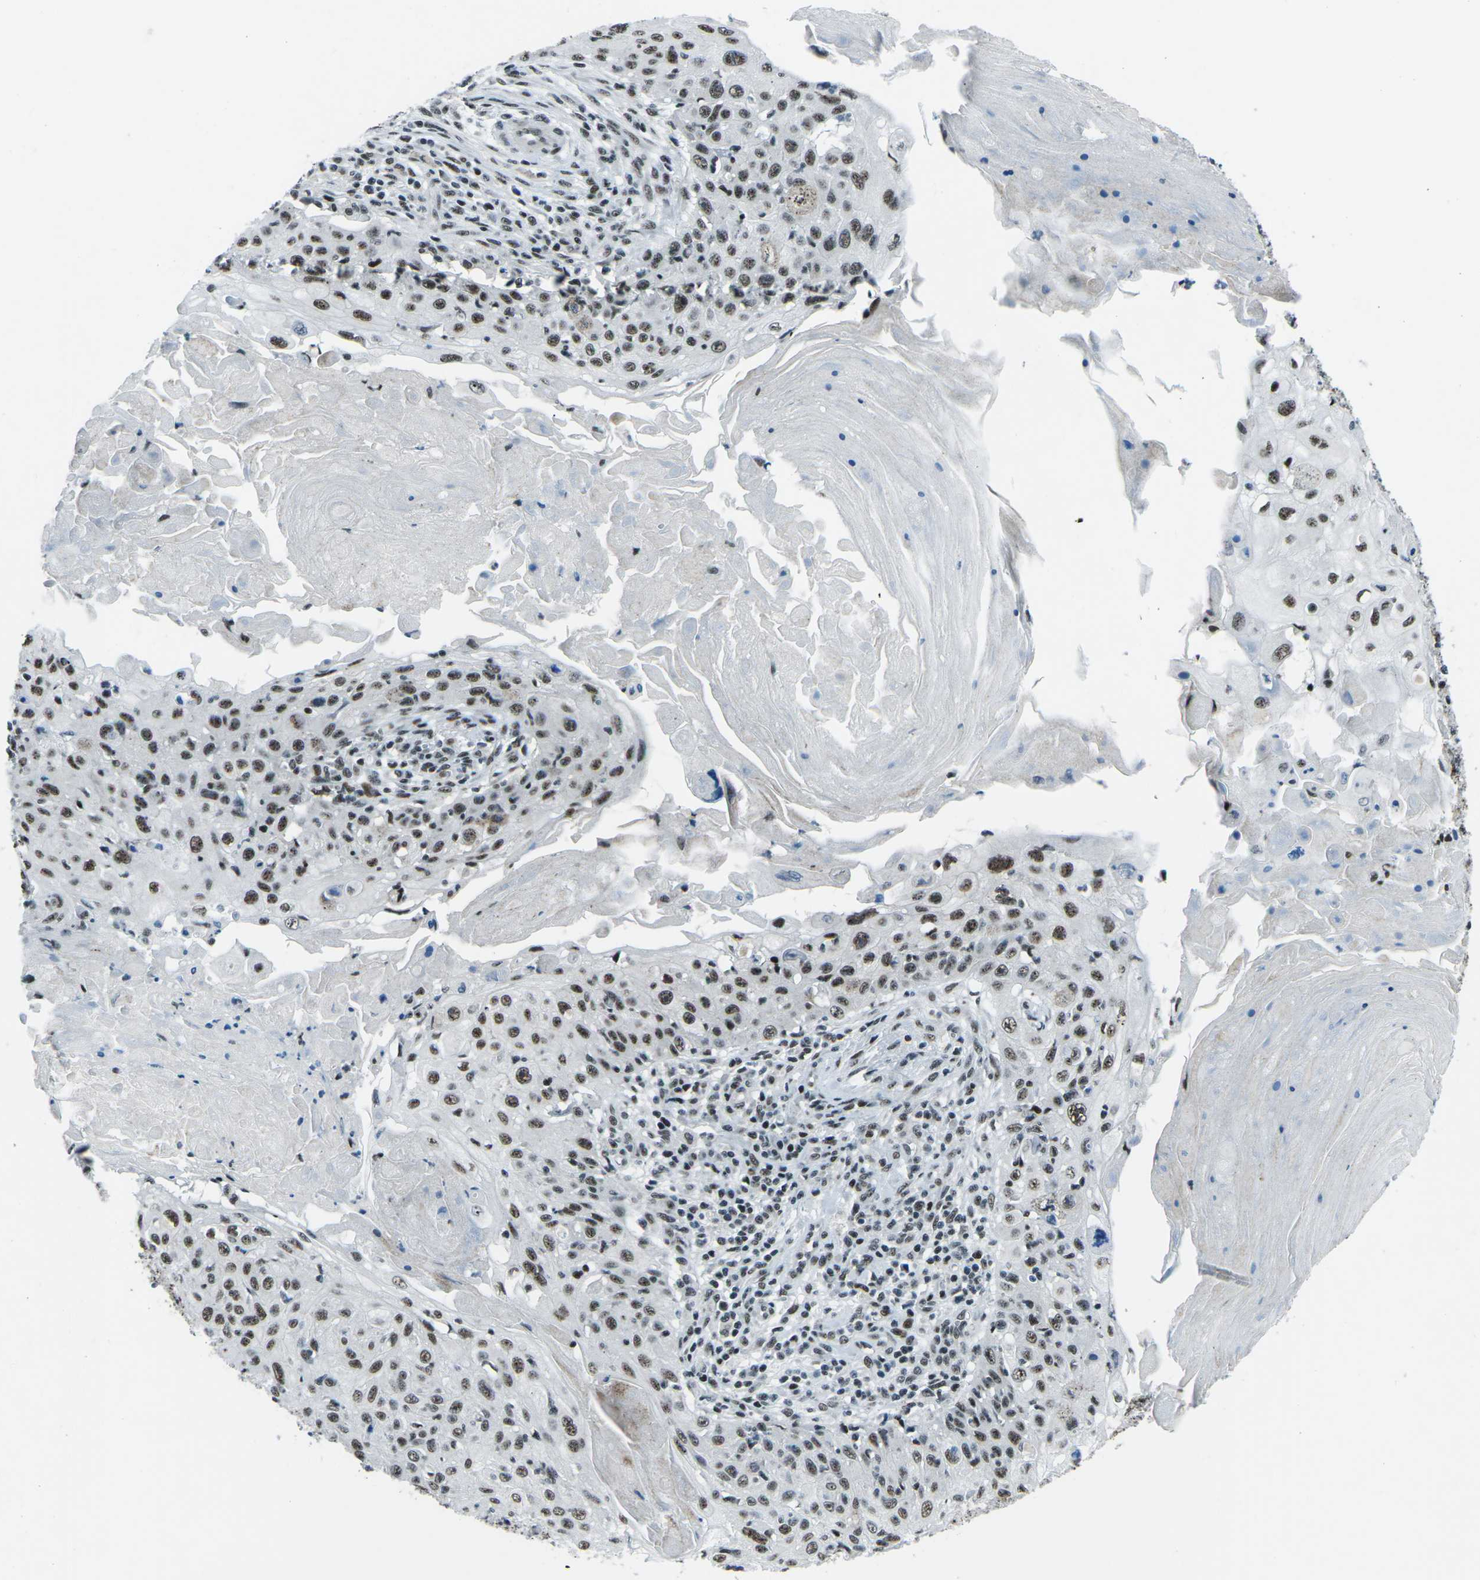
{"staining": {"intensity": "moderate", "quantity": ">75%", "location": "nuclear"}, "tissue": "skin cancer", "cell_type": "Tumor cells", "image_type": "cancer", "snomed": [{"axis": "morphology", "description": "Squamous cell carcinoma, NOS"}, {"axis": "topography", "description": "Skin"}], "caption": "A micrograph of skin cancer (squamous cell carcinoma) stained for a protein demonstrates moderate nuclear brown staining in tumor cells.", "gene": "RBL2", "patient": {"sex": "male", "age": 86}}